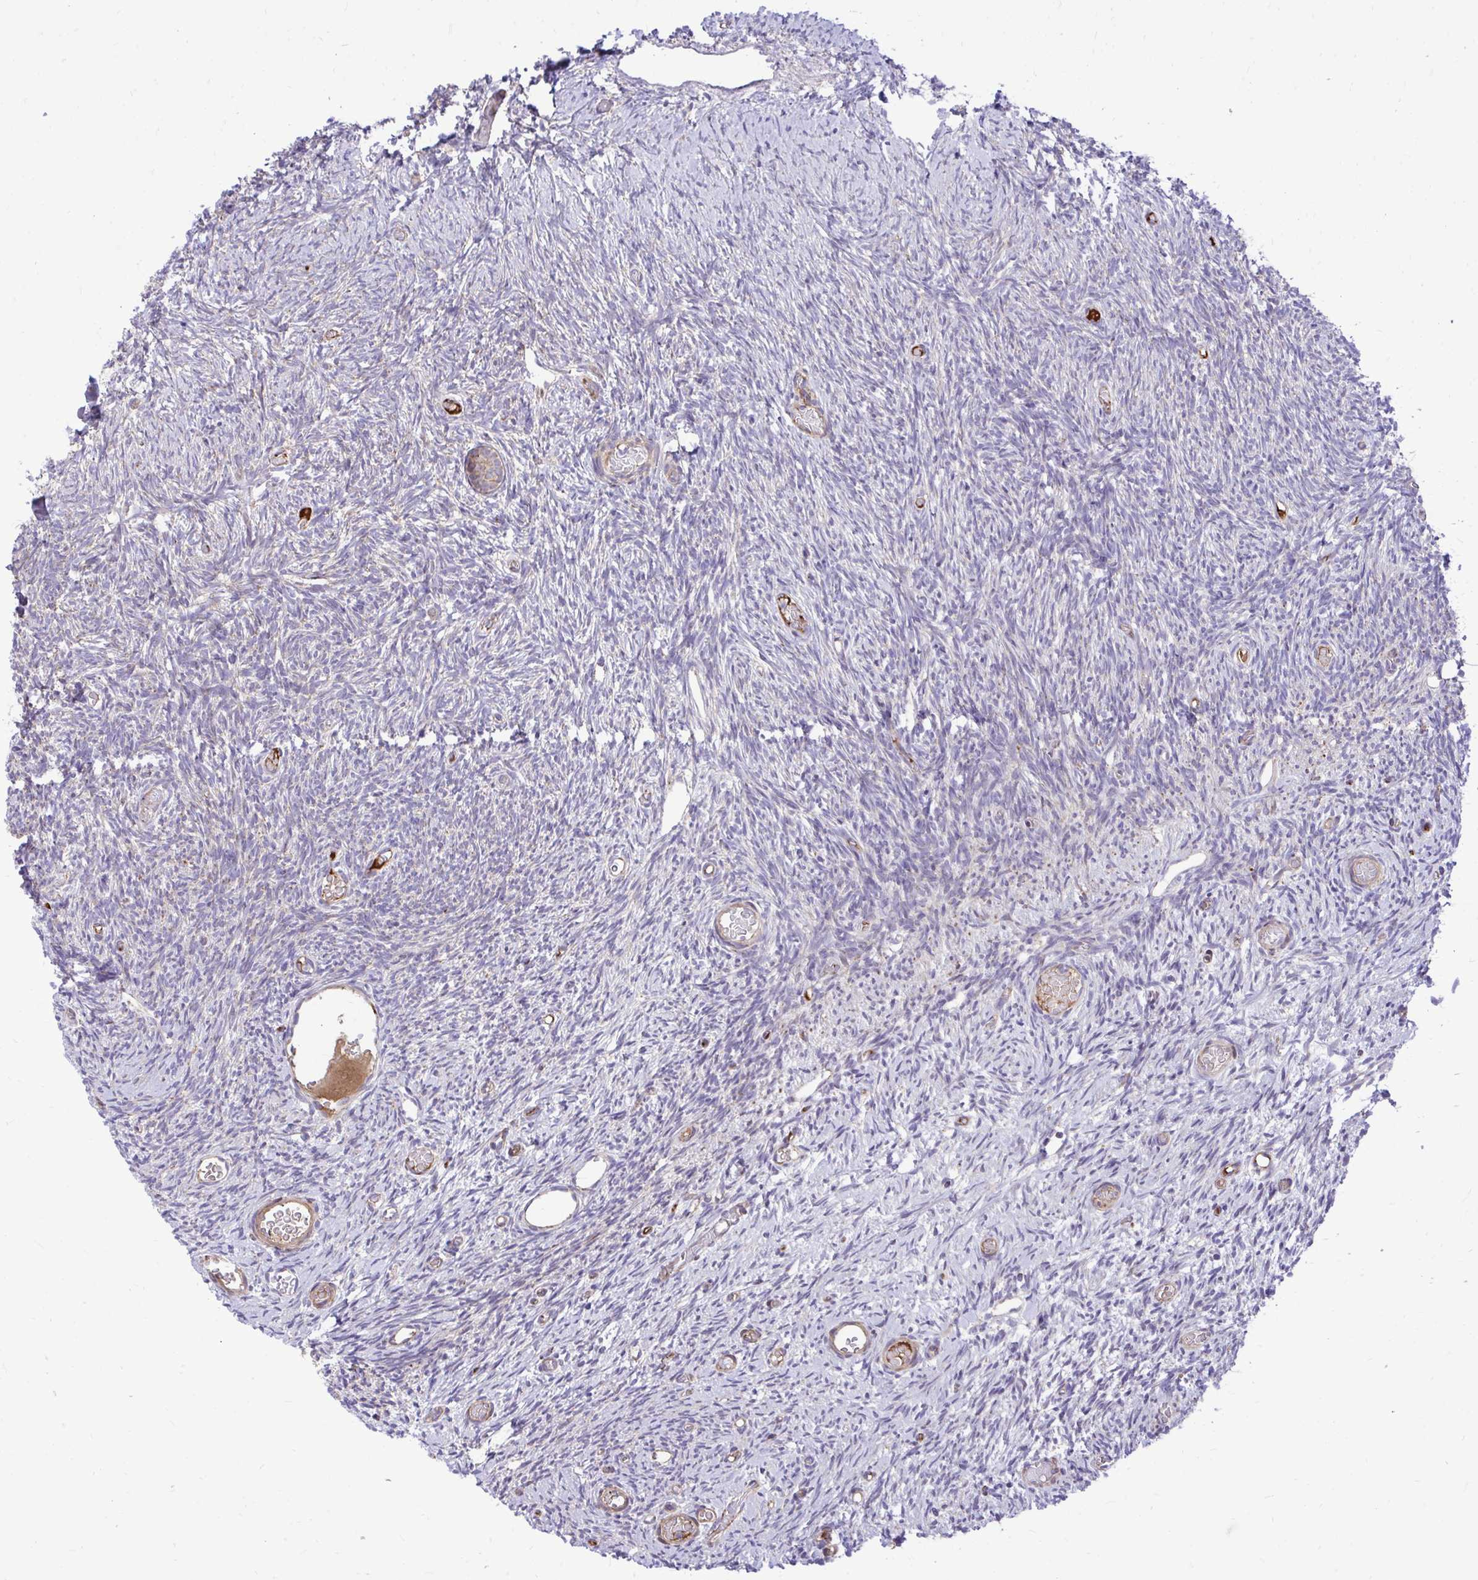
{"staining": {"intensity": "weak", "quantity": "<25%", "location": "cytoplasmic/membranous"}, "tissue": "ovary", "cell_type": "Ovarian stroma cells", "image_type": "normal", "snomed": [{"axis": "morphology", "description": "Normal tissue, NOS"}, {"axis": "topography", "description": "Ovary"}], "caption": "Immunohistochemistry photomicrograph of normal ovary stained for a protein (brown), which exhibits no staining in ovarian stroma cells. (Stains: DAB (3,3'-diaminobenzidine) immunohistochemistry (IHC) with hematoxylin counter stain, Microscopy: brightfield microscopy at high magnification).", "gene": "ATP13A2", "patient": {"sex": "female", "age": 39}}